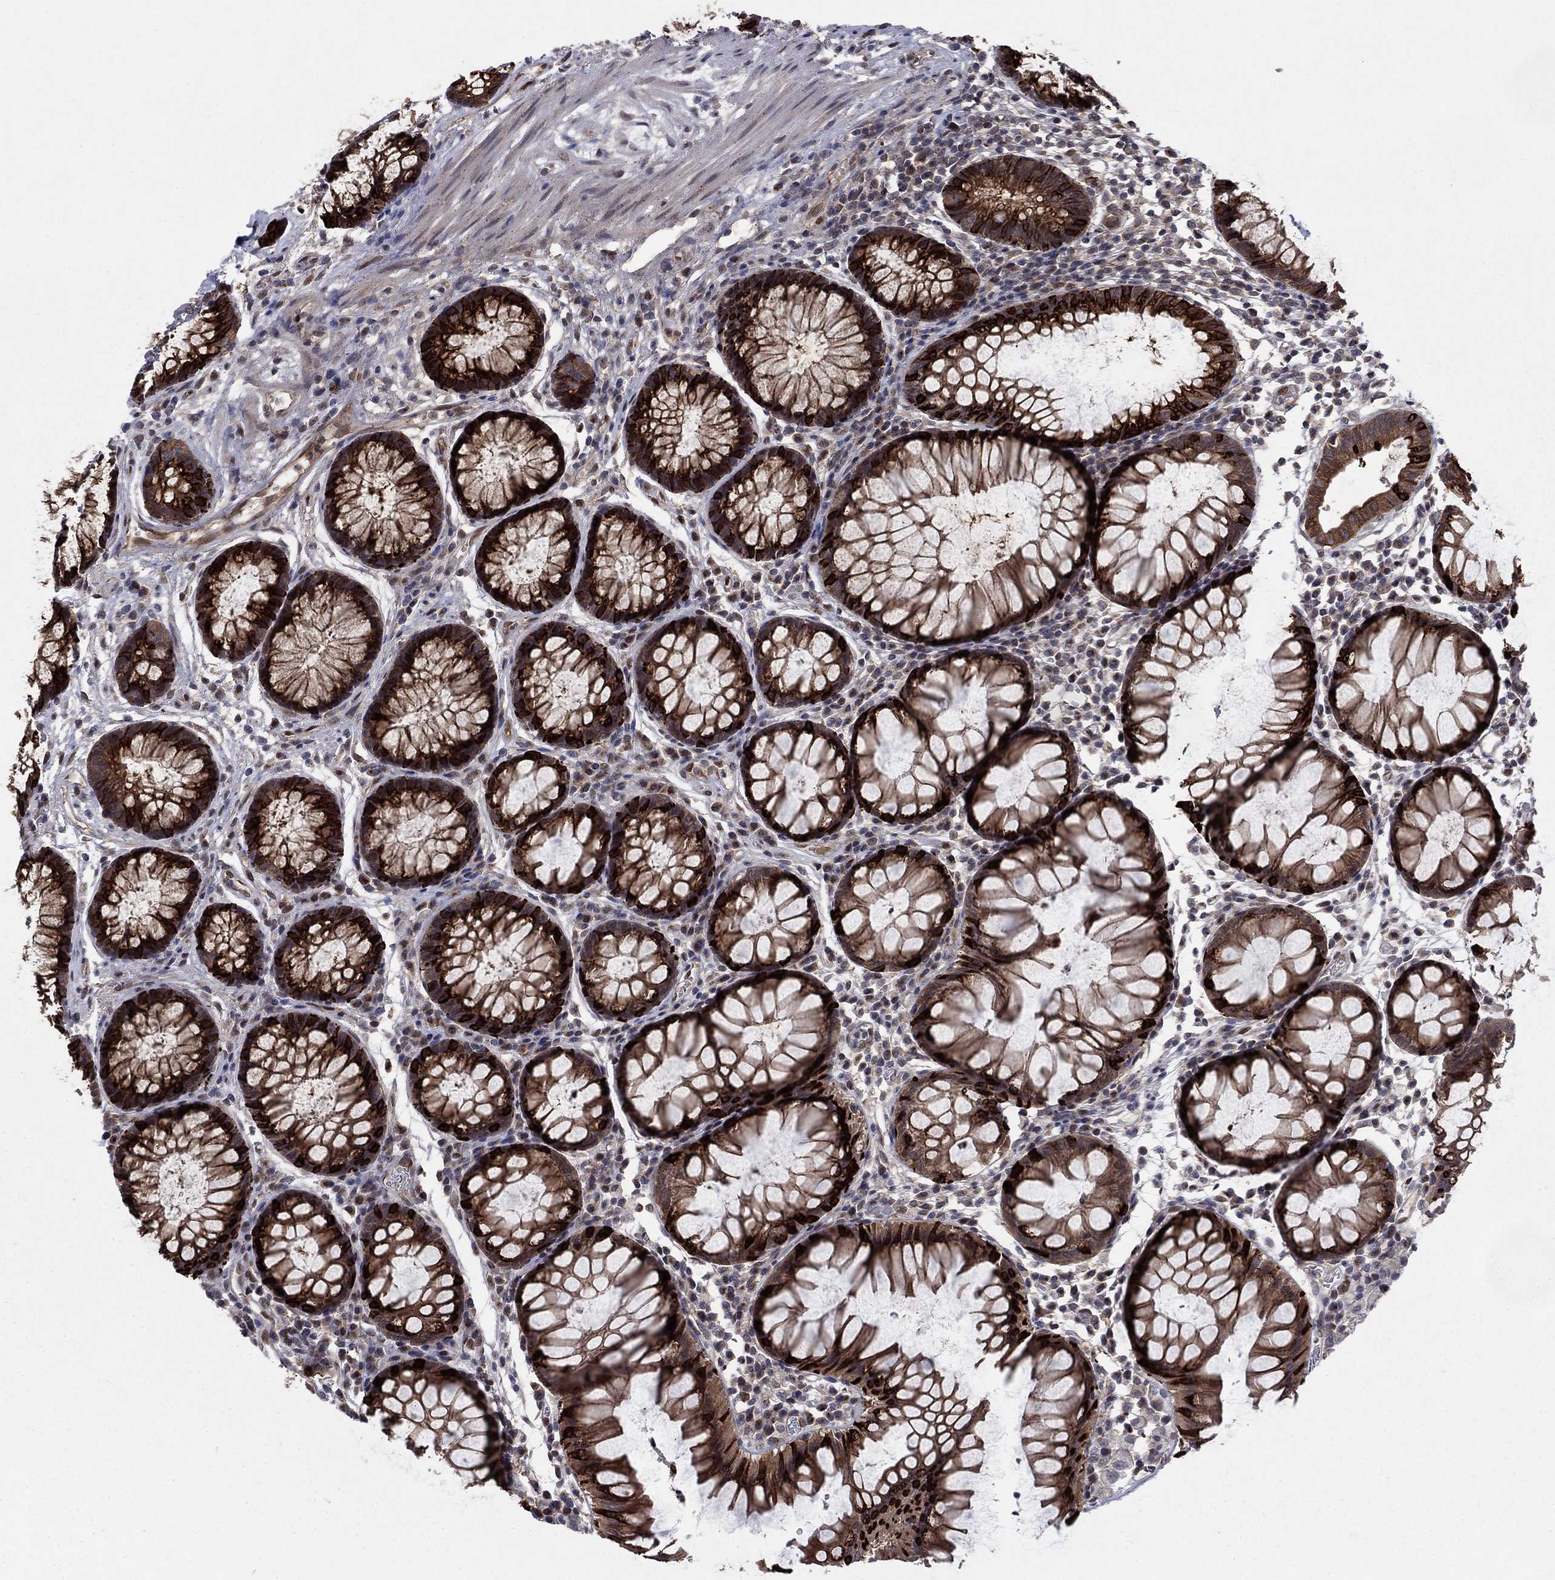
{"staining": {"intensity": "strong", "quantity": "25%-75%", "location": "cytoplasmic/membranous,nuclear"}, "tissue": "rectum", "cell_type": "Glandular cells", "image_type": "normal", "snomed": [{"axis": "morphology", "description": "Normal tissue, NOS"}, {"axis": "topography", "description": "Rectum"}], "caption": "Immunohistochemical staining of benign human rectum displays strong cytoplasmic/membranous,nuclear protein expression in about 25%-75% of glandular cells. (Brightfield microscopy of DAB IHC at high magnification).", "gene": "SH3RF1", "patient": {"sex": "female", "age": 68}}